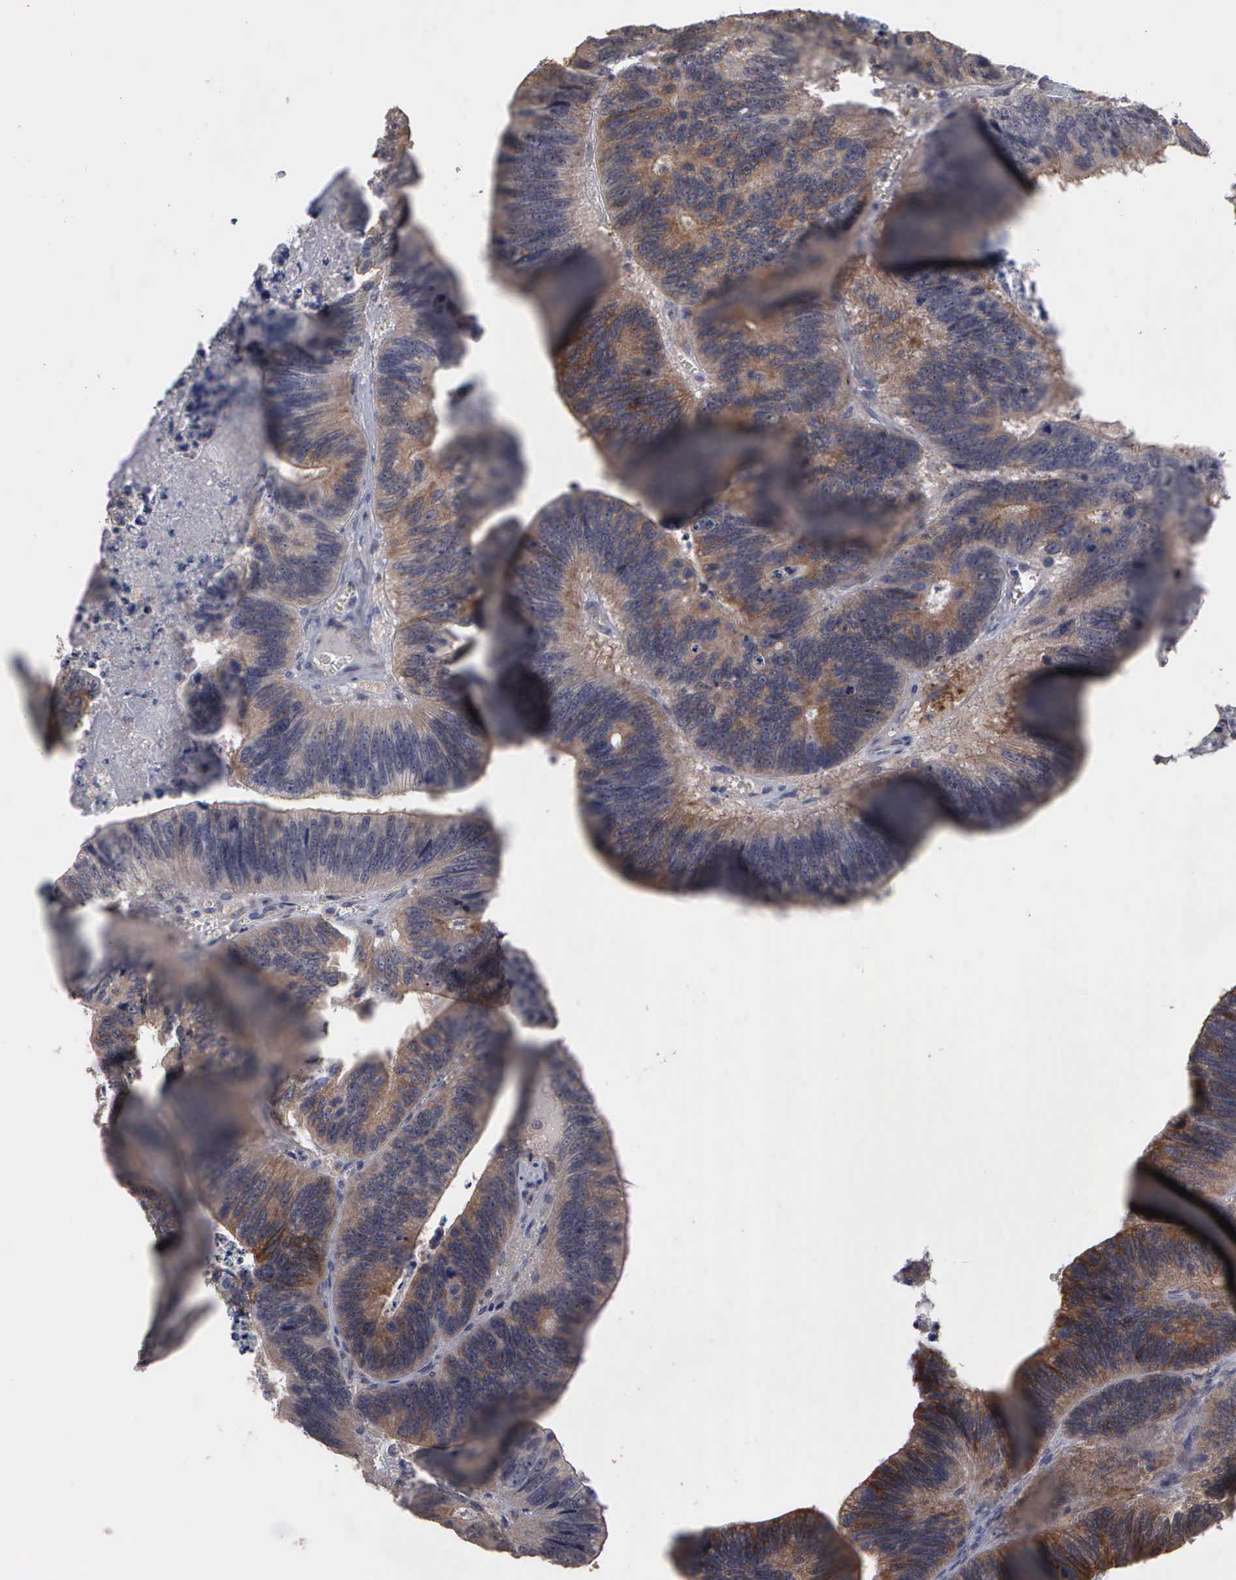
{"staining": {"intensity": "moderate", "quantity": "25%-75%", "location": "cytoplasmic/membranous"}, "tissue": "colorectal cancer", "cell_type": "Tumor cells", "image_type": "cancer", "snomed": [{"axis": "morphology", "description": "Adenocarcinoma, NOS"}, {"axis": "topography", "description": "Colon"}], "caption": "Protein expression by IHC demonstrates moderate cytoplasmic/membranous expression in about 25%-75% of tumor cells in colorectal adenocarcinoma.", "gene": "CRKL", "patient": {"sex": "male", "age": 72}}